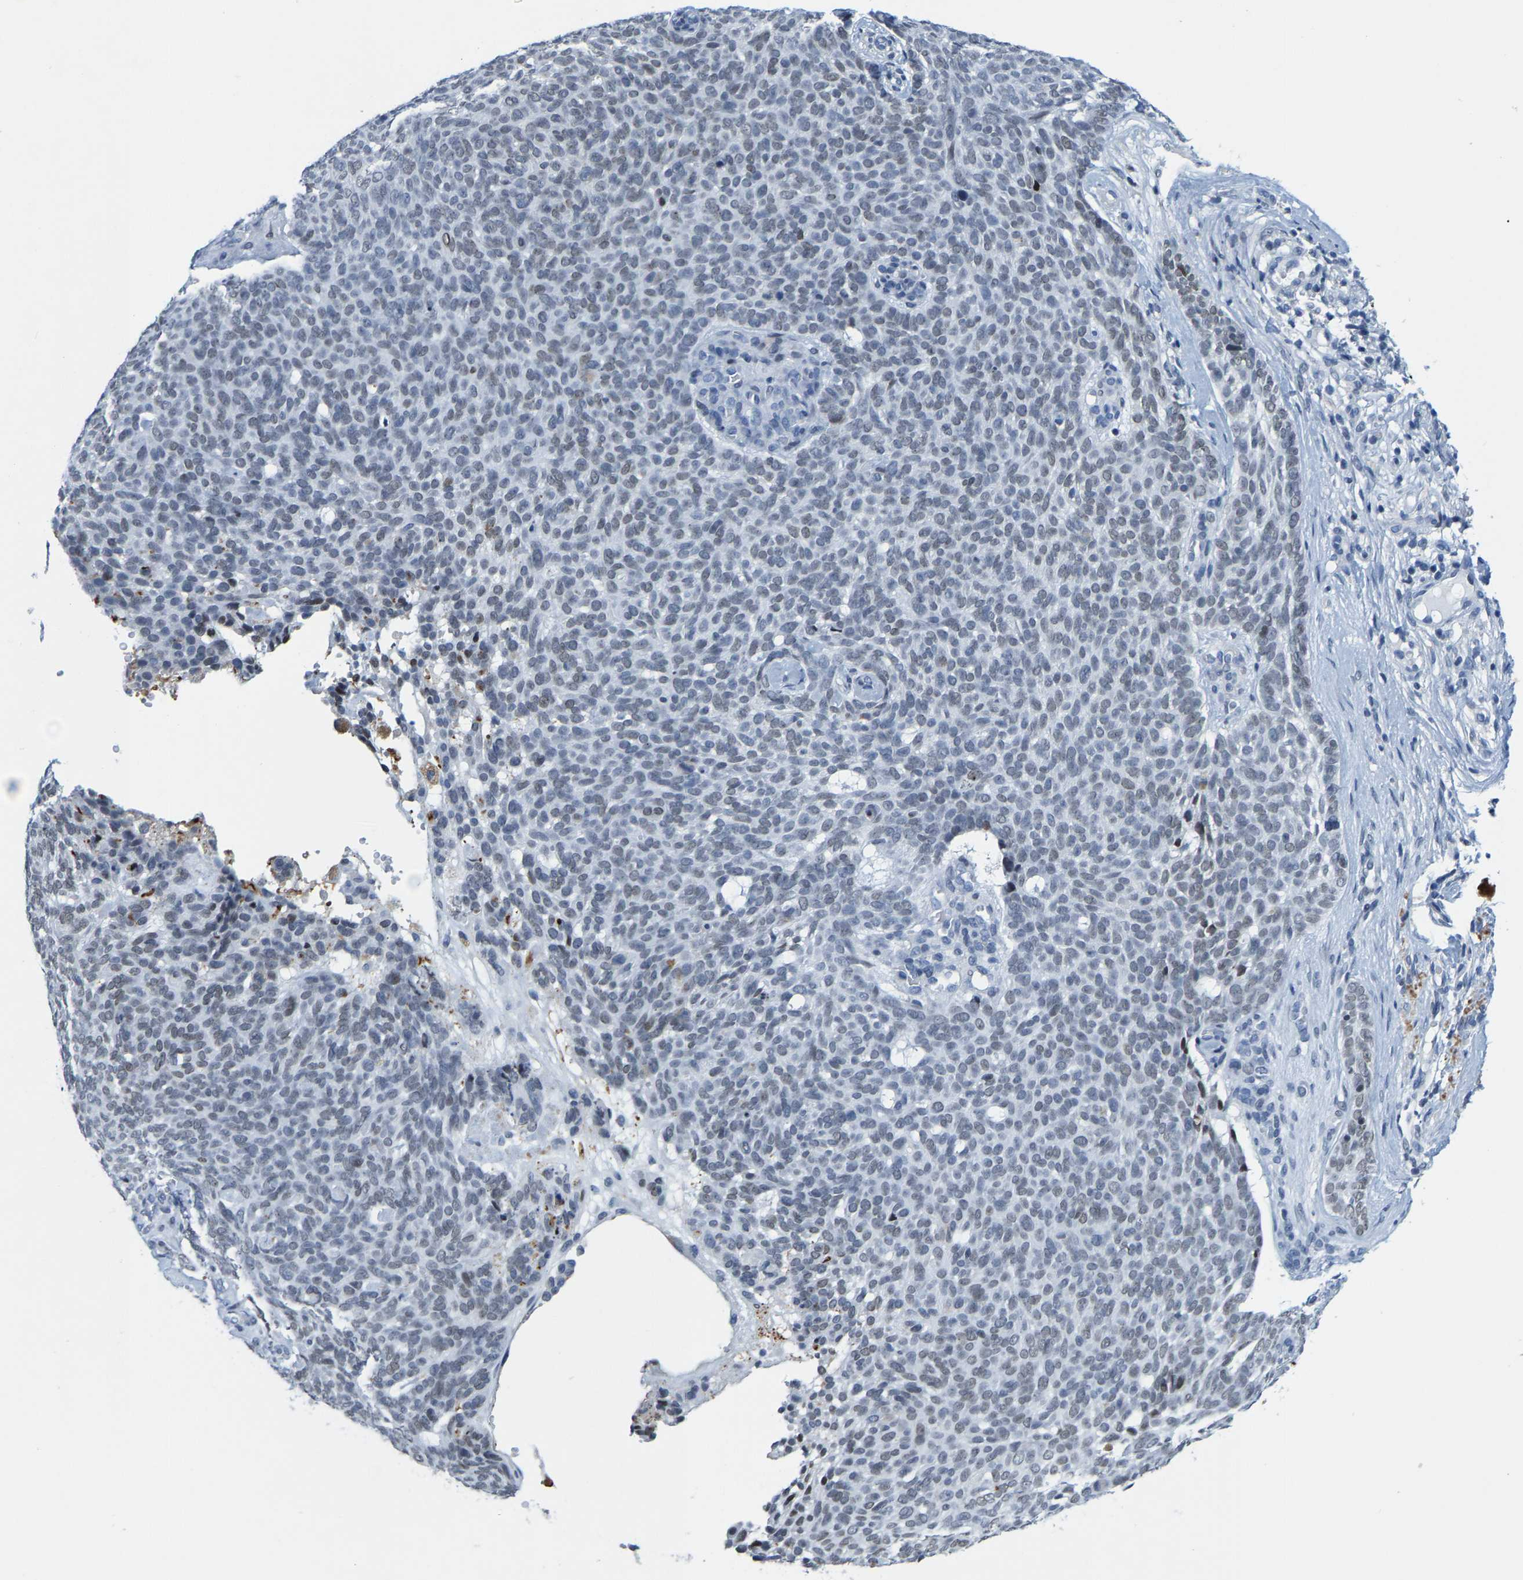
{"staining": {"intensity": "weak", "quantity": "<25%", "location": "nuclear"}, "tissue": "skin cancer", "cell_type": "Tumor cells", "image_type": "cancer", "snomed": [{"axis": "morphology", "description": "Basal cell carcinoma"}, {"axis": "topography", "description": "Skin"}], "caption": "Tumor cells show no significant protein positivity in basal cell carcinoma (skin).", "gene": "SETD1B", "patient": {"sex": "male", "age": 61}}